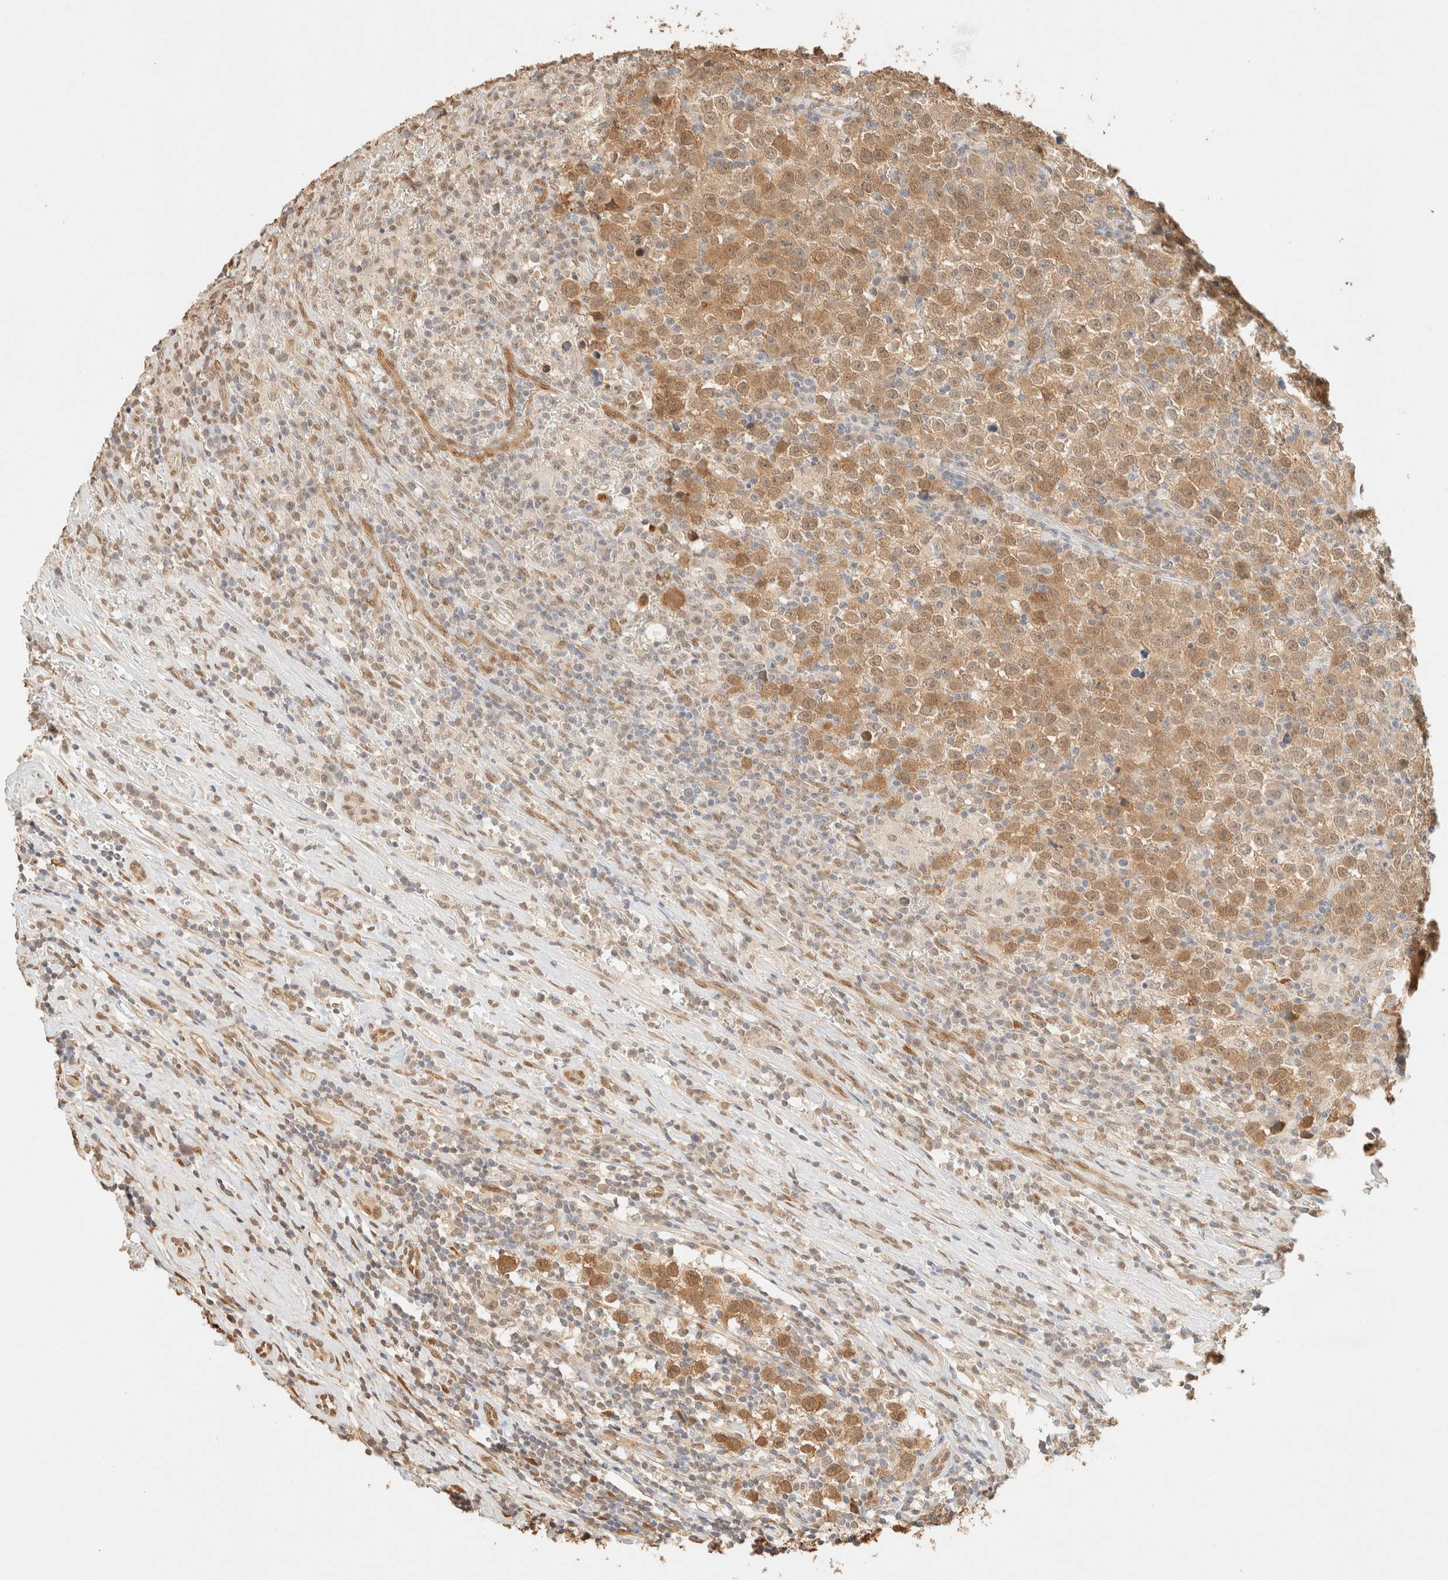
{"staining": {"intensity": "moderate", "quantity": ">75%", "location": "cytoplasmic/membranous,nuclear"}, "tissue": "testis cancer", "cell_type": "Tumor cells", "image_type": "cancer", "snomed": [{"axis": "morphology", "description": "Seminoma, NOS"}, {"axis": "topography", "description": "Testis"}], "caption": "Testis cancer stained with a brown dye reveals moderate cytoplasmic/membranous and nuclear positive expression in approximately >75% of tumor cells.", "gene": "S100A13", "patient": {"sex": "male", "age": 43}}